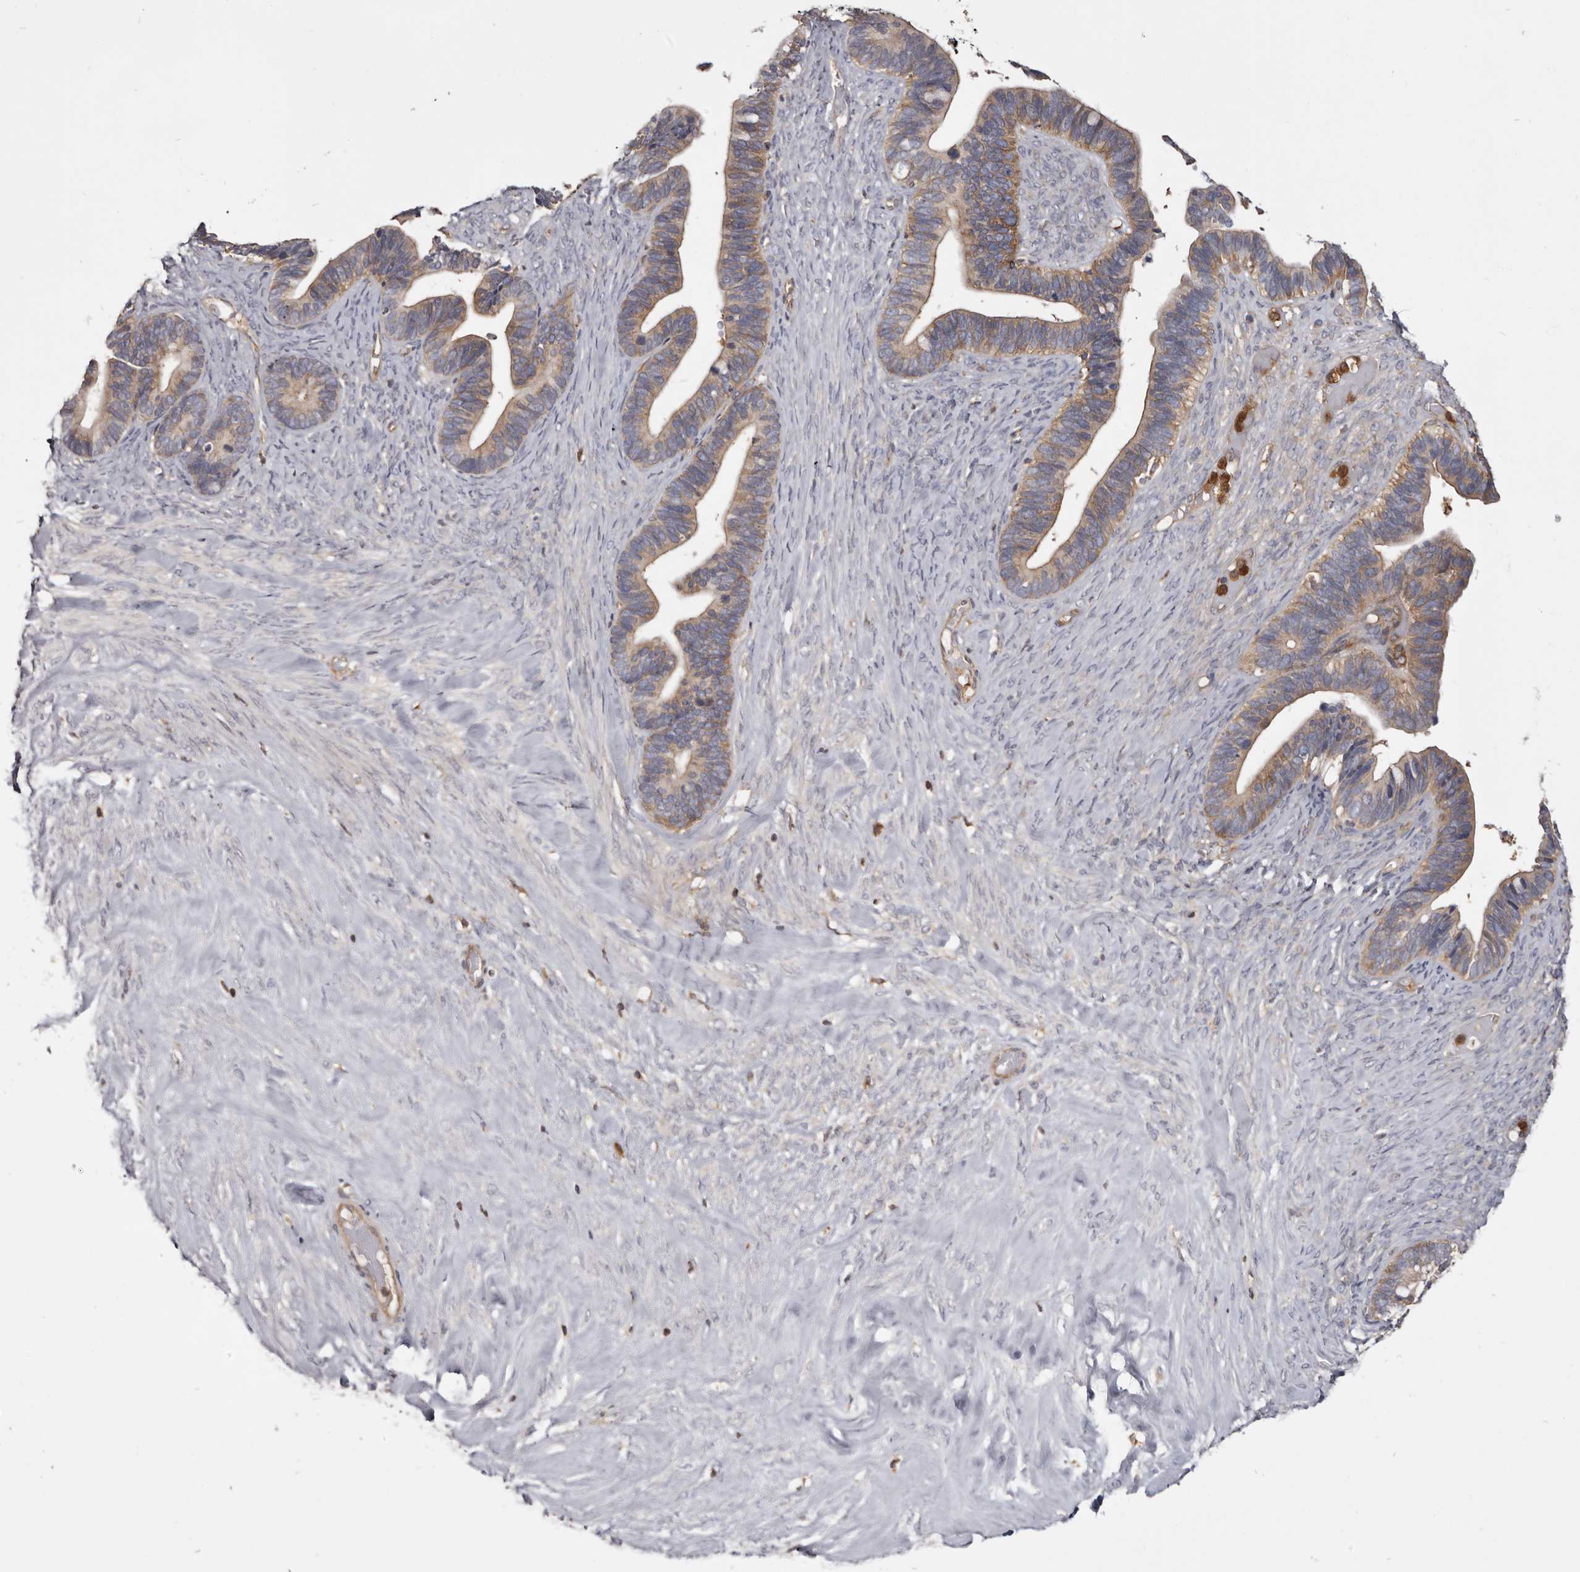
{"staining": {"intensity": "moderate", "quantity": ">75%", "location": "cytoplasmic/membranous"}, "tissue": "ovarian cancer", "cell_type": "Tumor cells", "image_type": "cancer", "snomed": [{"axis": "morphology", "description": "Cystadenocarcinoma, serous, NOS"}, {"axis": "topography", "description": "Ovary"}], "caption": "Protein analysis of ovarian cancer tissue exhibits moderate cytoplasmic/membranous staining in approximately >75% of tumor cells.", "gene": "CBL", "patient": {"sex": "female", "age": 56}}